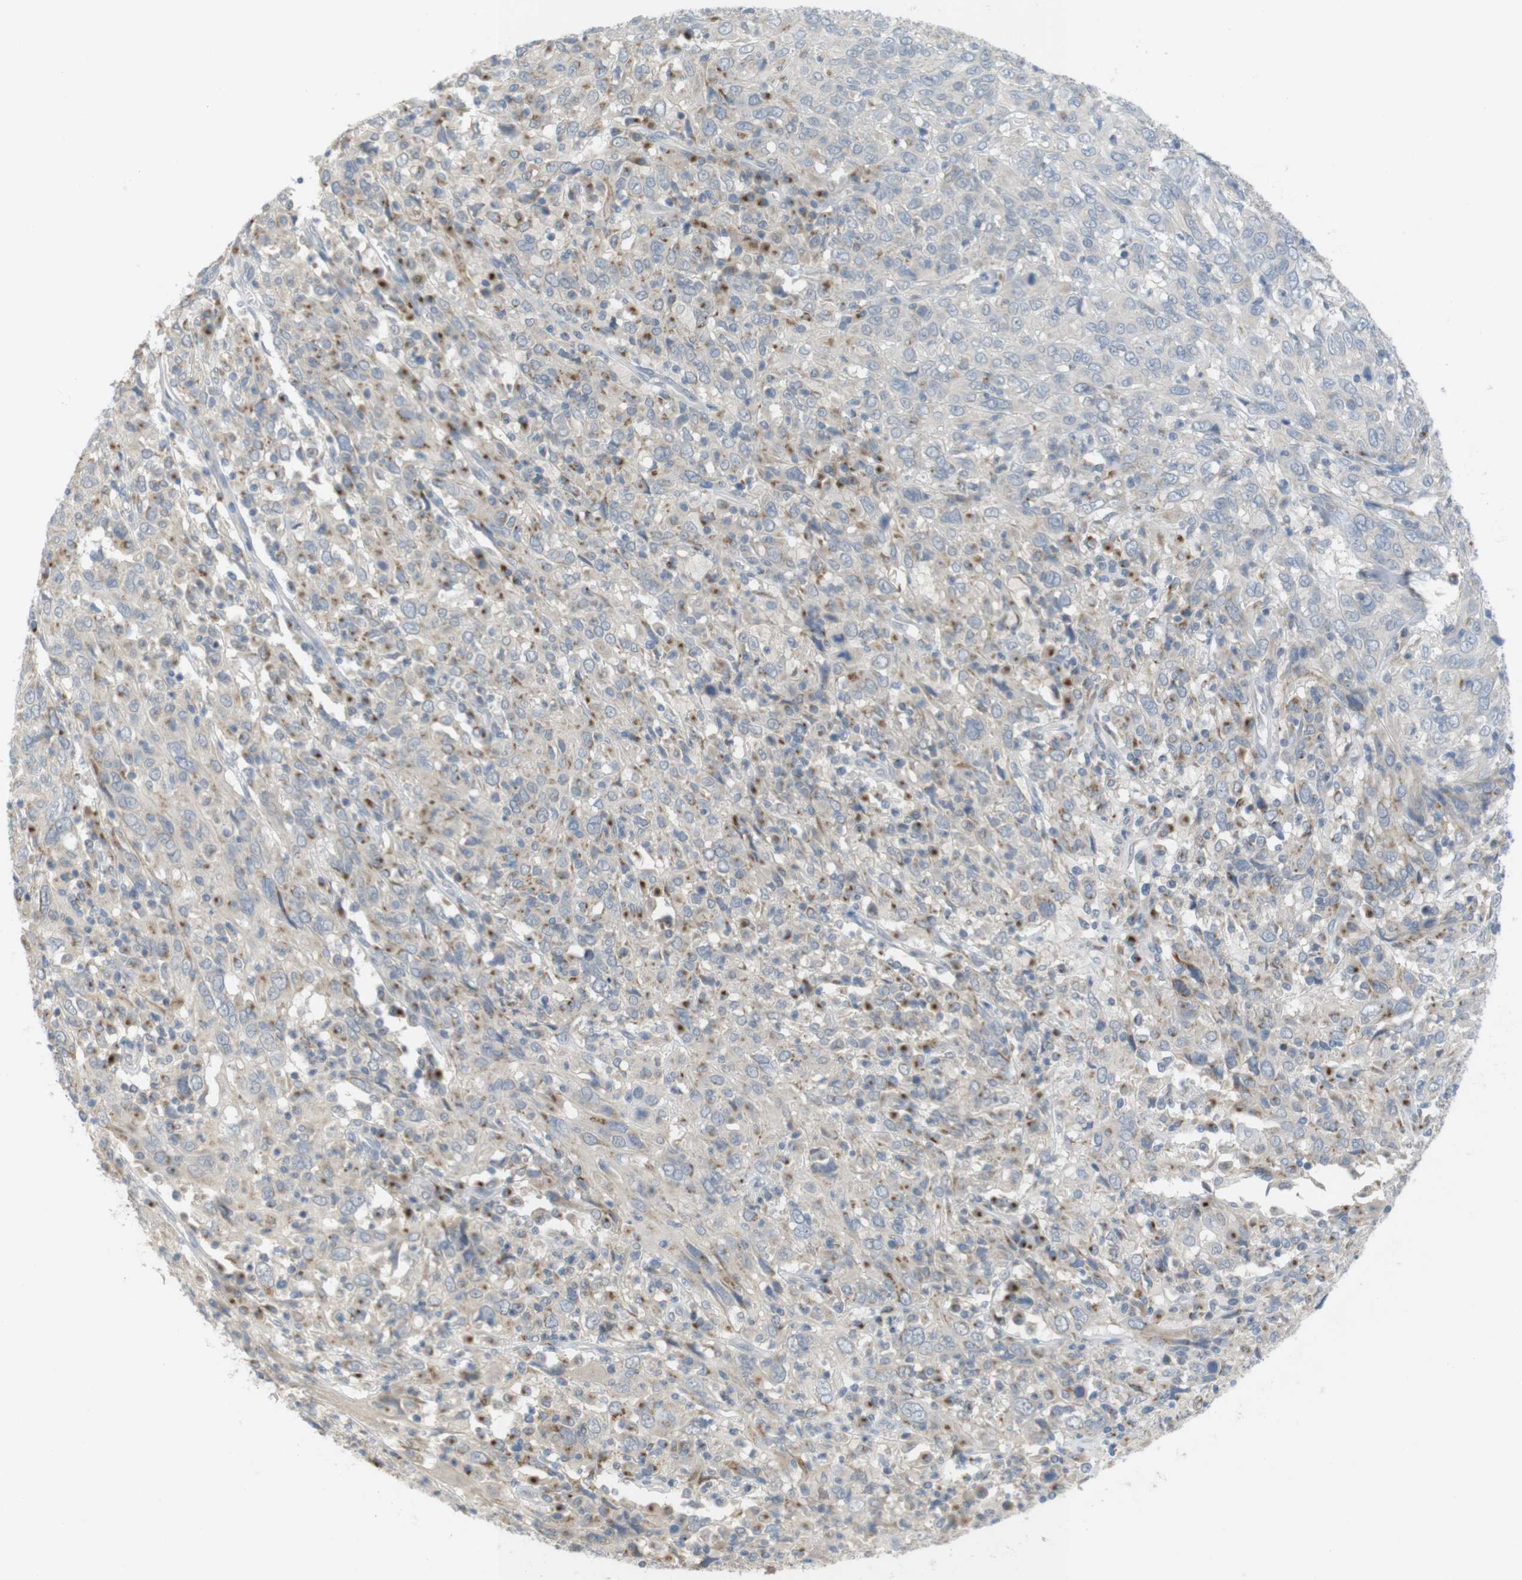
{"staining": {"intensity": "moderate", "quantity": "<25%", "location": "cytoplasmic/membranous"}, "tissue": "cervical cancer", "cell_type": "Tumor cells", "image_type": "cancer", "snomed": [{"axis": "morphology", "description": "Squamous cell carcinoma, NOS"}, {"axis": "topography", "description": "Cervix"}], "caption": "A low amount of moderate cytoplasmic/membranous positivity is present in approximately <25% of tumor cells in cervical cancer (squamous cell carcinoma) tissue.", "gene": "YIPF3", "patient": {"sex": "female", "age": 46}}